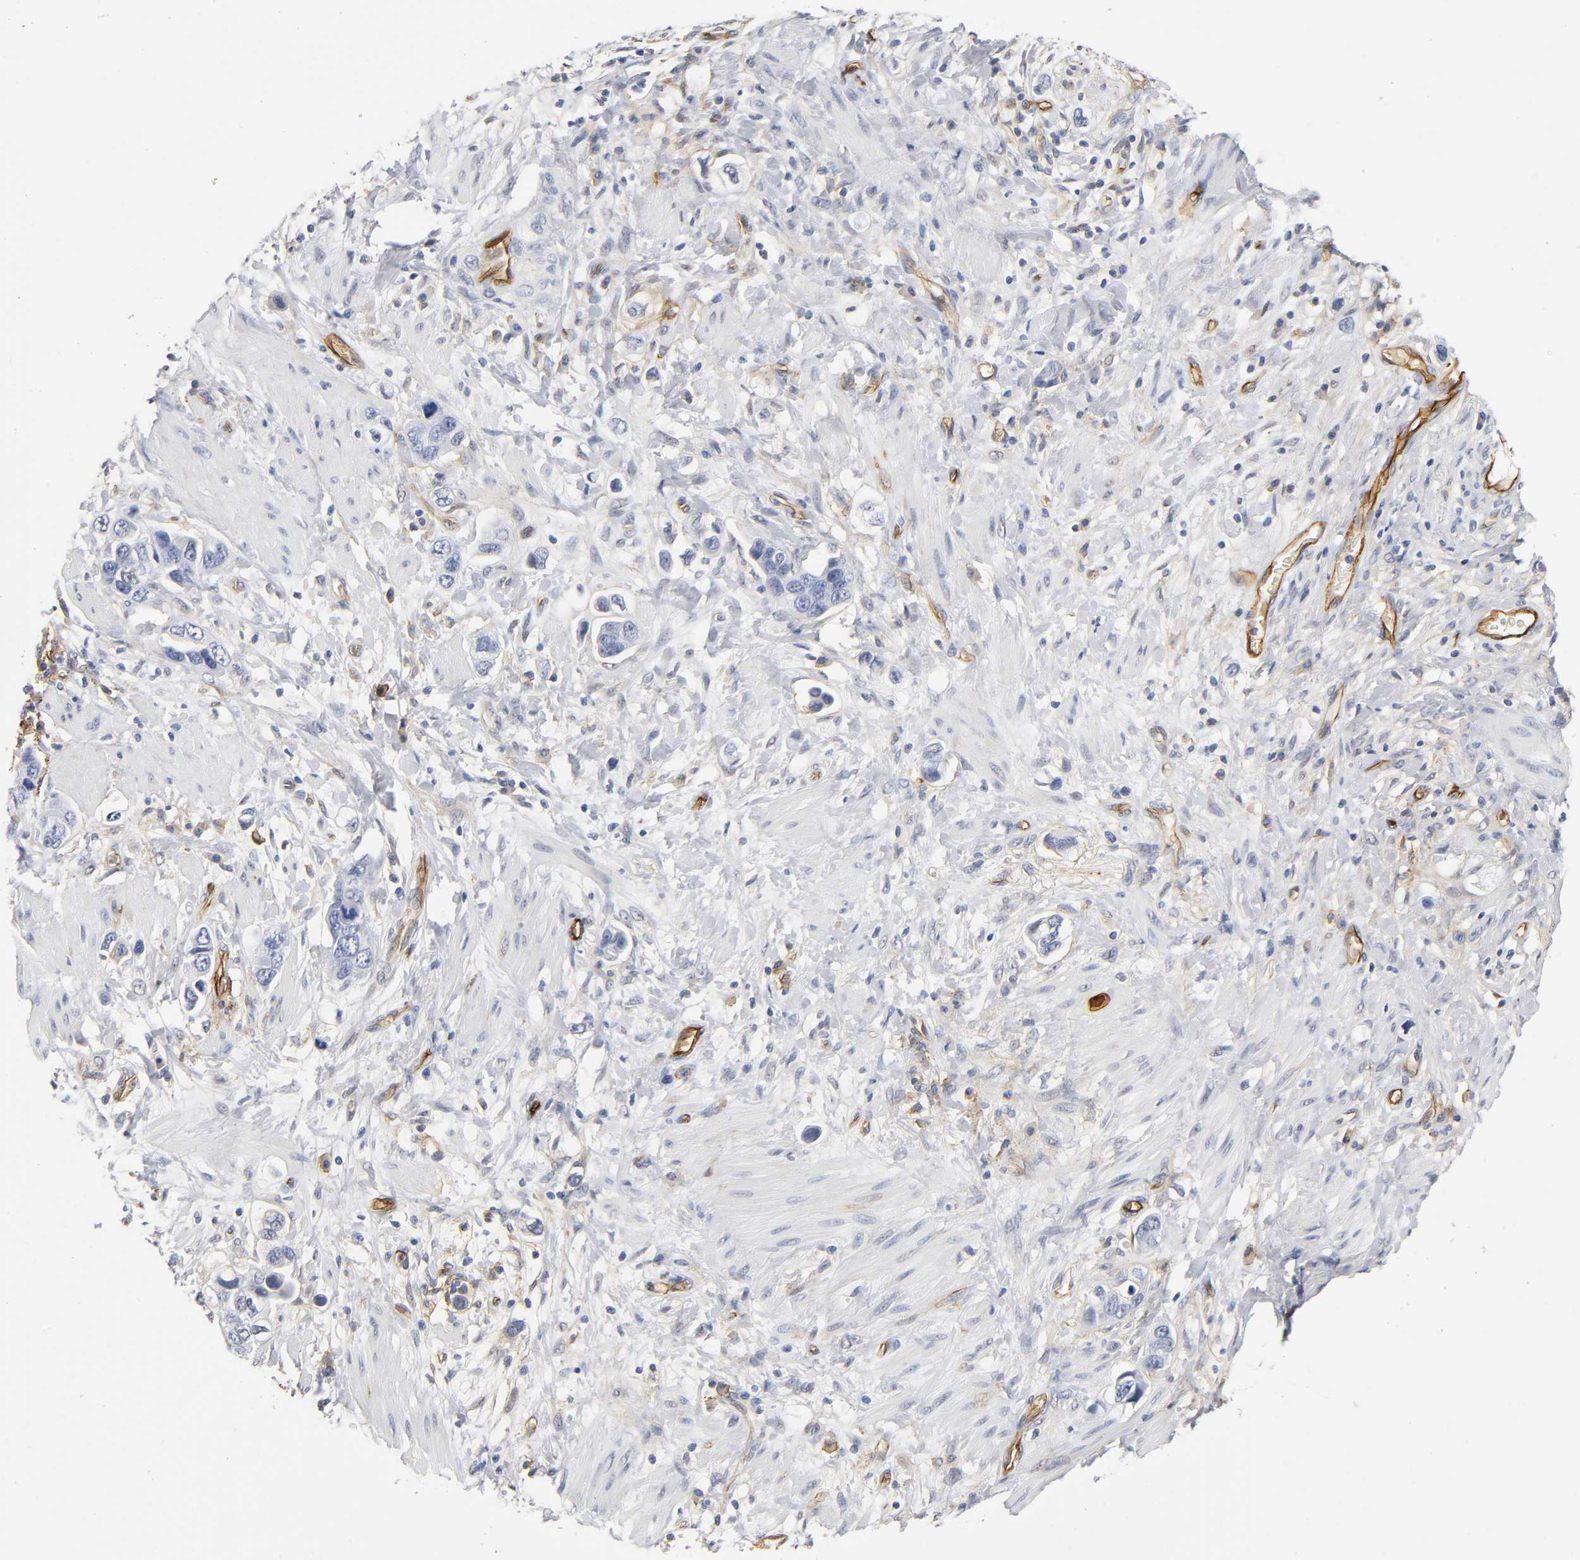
{"staining": {"intensity": "strong", "quantity": "<25%", "location": "cytoplasmic/membranous"}, "tissue": "stomach cancer", "cell_type": "Tumor cells", "image_type": "cancer", "snomed": [{"axis": "morphology", "description": "Adenocarcinoma, NOS"}, {"axis": "topography", "description": "Stomach, lower"}], "caption": "Immunohistochemical staining of stomach adenocarcinoma shows strong cytoplasmic/membranous protein staining in about <25% of tumor cells. The staining was performed using DAB to visualize the protein expression in brown, while the nuclei were stained in blue with hematoxylin (Magnification: 20x).", "gene": "ICAM1", "patient": {"sex": "female", "age": 93}}